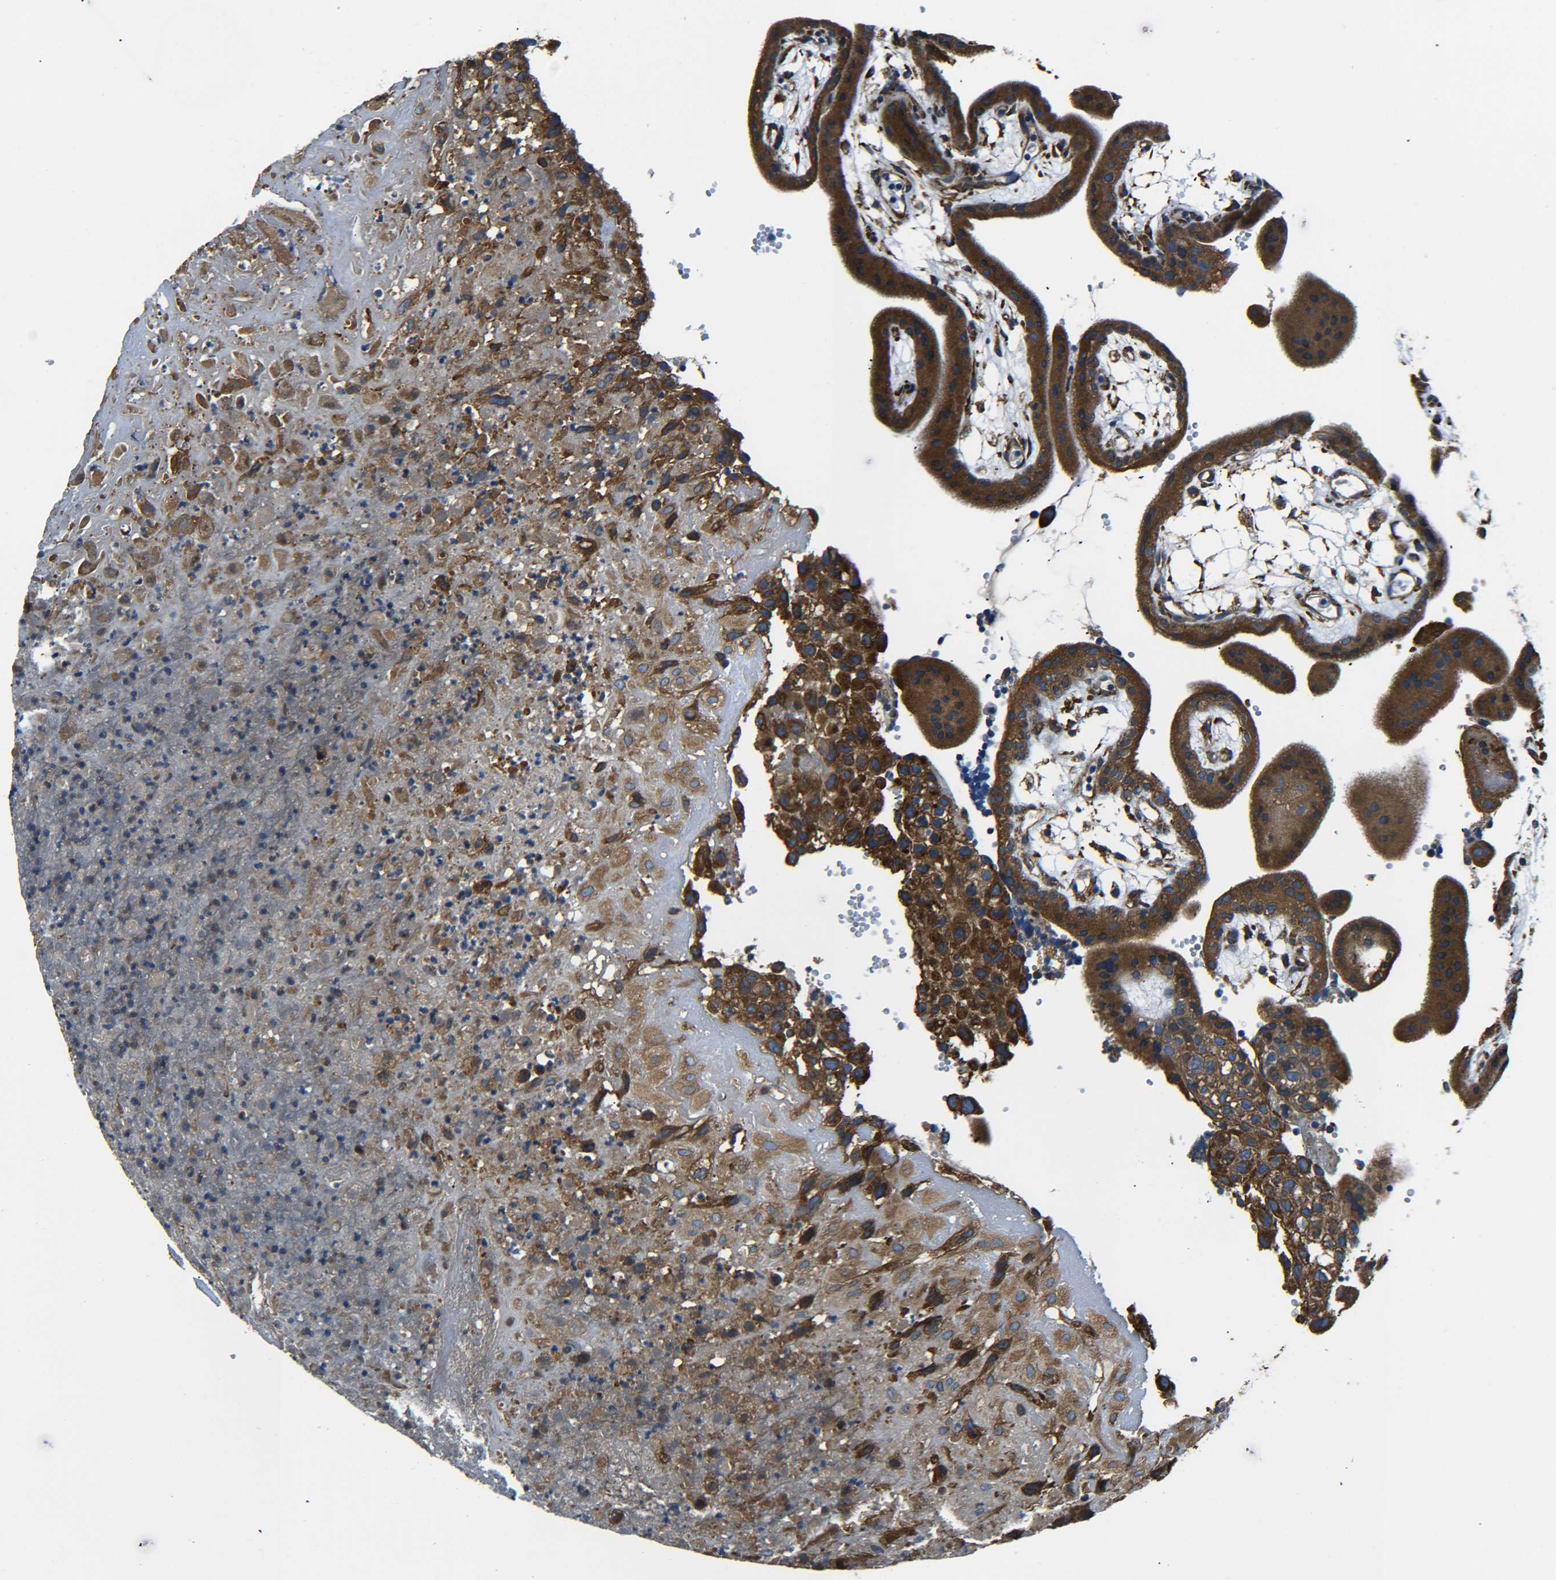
{"staining": {"intensity": "moderate", "quantity": ">75%", "location": "cytoplasmic/membranous"}, "tissue": "placenta", "cell_type": "Decidual cells", "image_type": "normal", "snomed": [{"axis": "morphology", "description": "Normal tissue, NOS"}, {"axis": "topography", "description": "Placenta"}], "caption": "High-power microscopy captured an IHC photomicrograph of unremarkable placenta, revealing moderate cytoplasmic/membranous staining in about >75% of decidual cells. (Stains: DAB (3,3'-diaminobenzidine) in brown, nuclei in blue, Microscopy: brightfield microscopy at high magnification).", "gene": "PREB", "patient": {"sex": "female", "age": 18}}